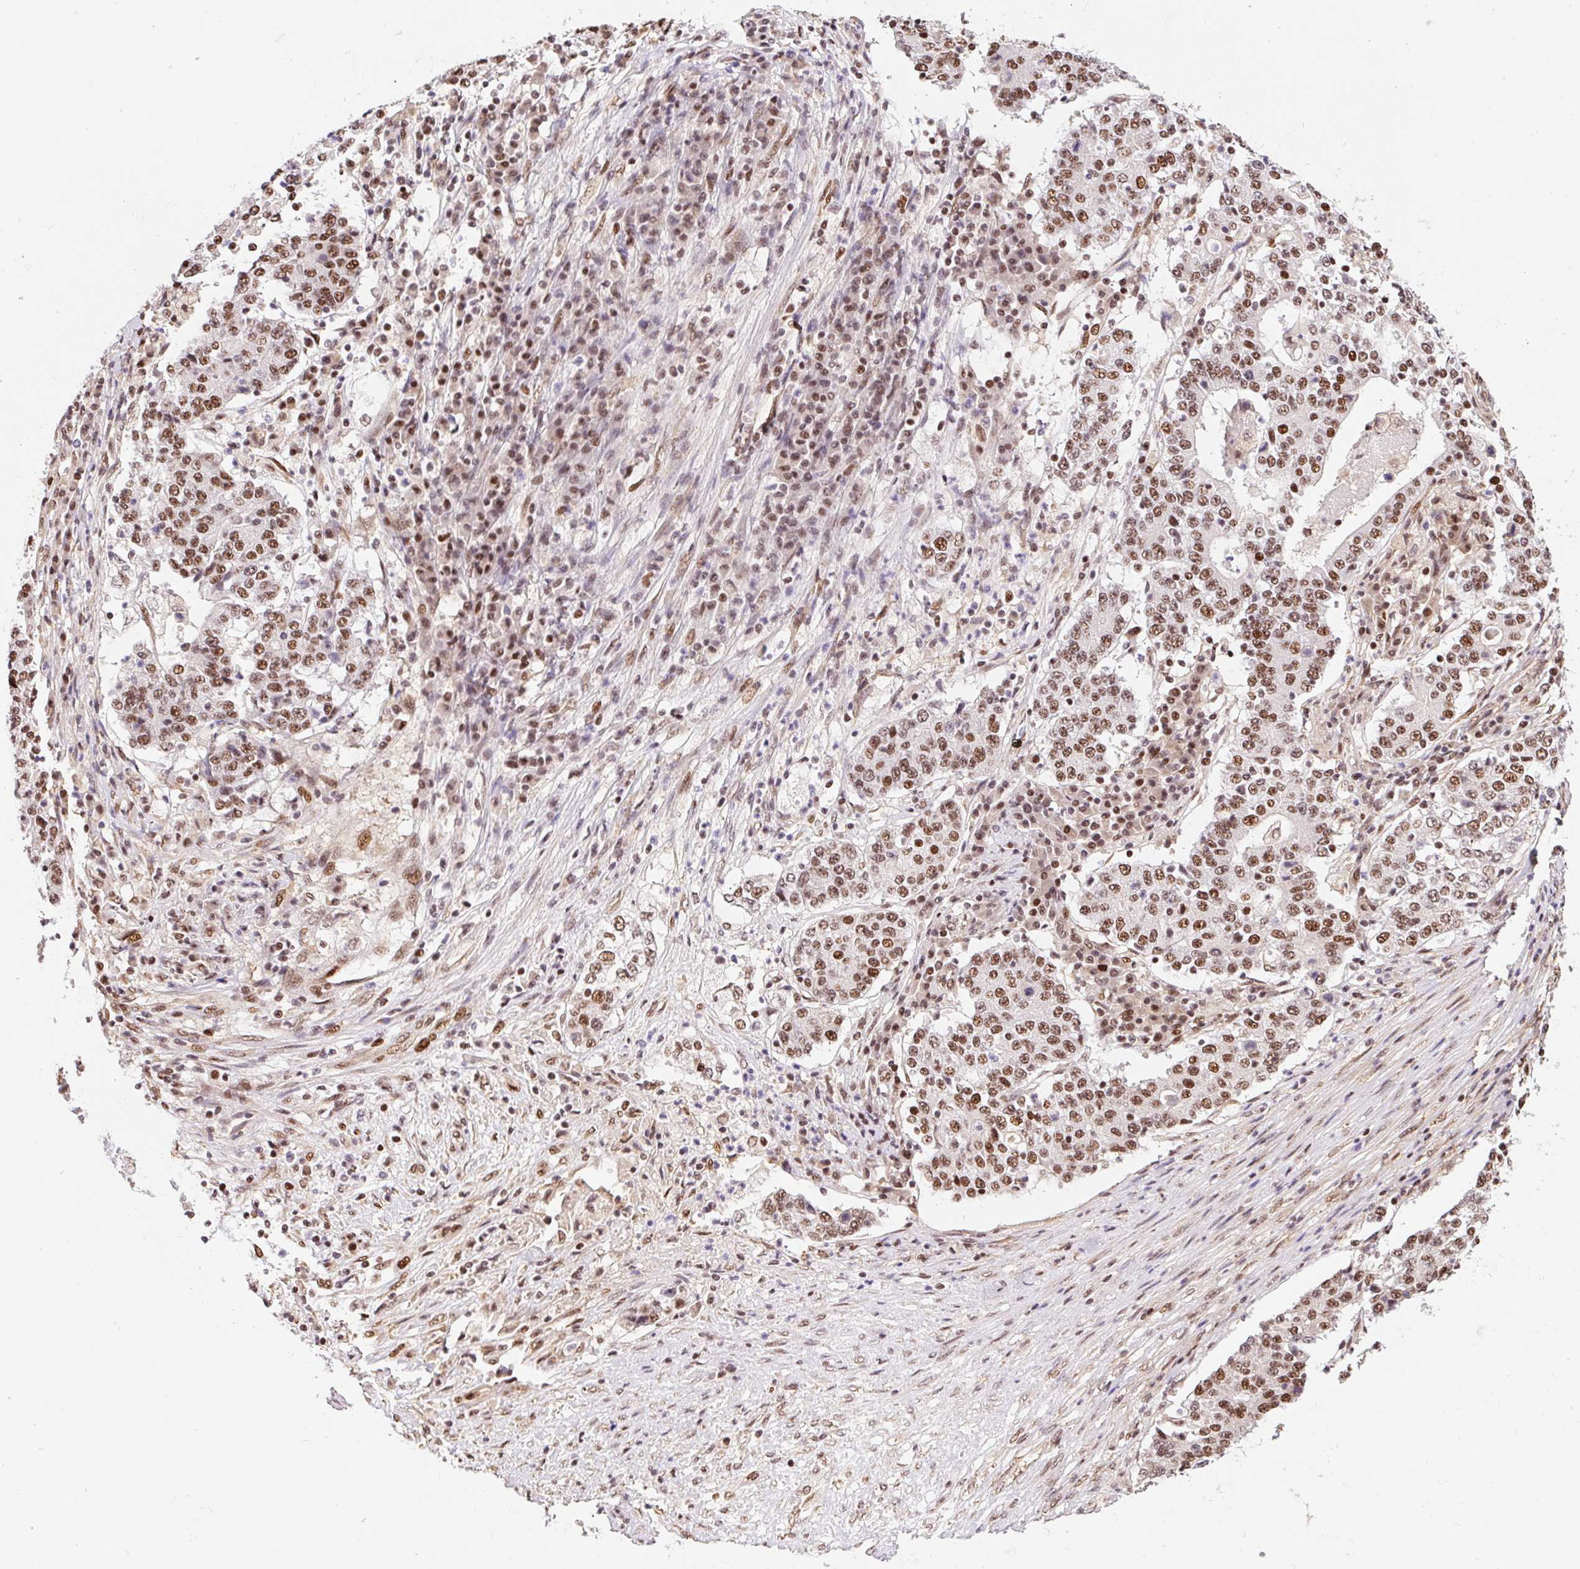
{"staining": {"intensity": "moderate", "quantity": ">75%", "location": "nuclear"}, "tissue": "stomach cancer", "cell_type": "Tumor cells", "image_type": "cancer", "snomed": [{"axis": "morphology", "description": "Adenocarcinoma, NOS"}, {"axis": "topography", "description": "Stomach"}], "caption": "Immunohistochemical staining of human stomach adenocarcinoma displays medium levels of moderate nuclear protein staining in about >75% of tumor cells. The protein of interest is shown in brown color, while the nuclei are stained blue.", "gene": "INTS8", "patient": {"sex": "male", "age": 59}}